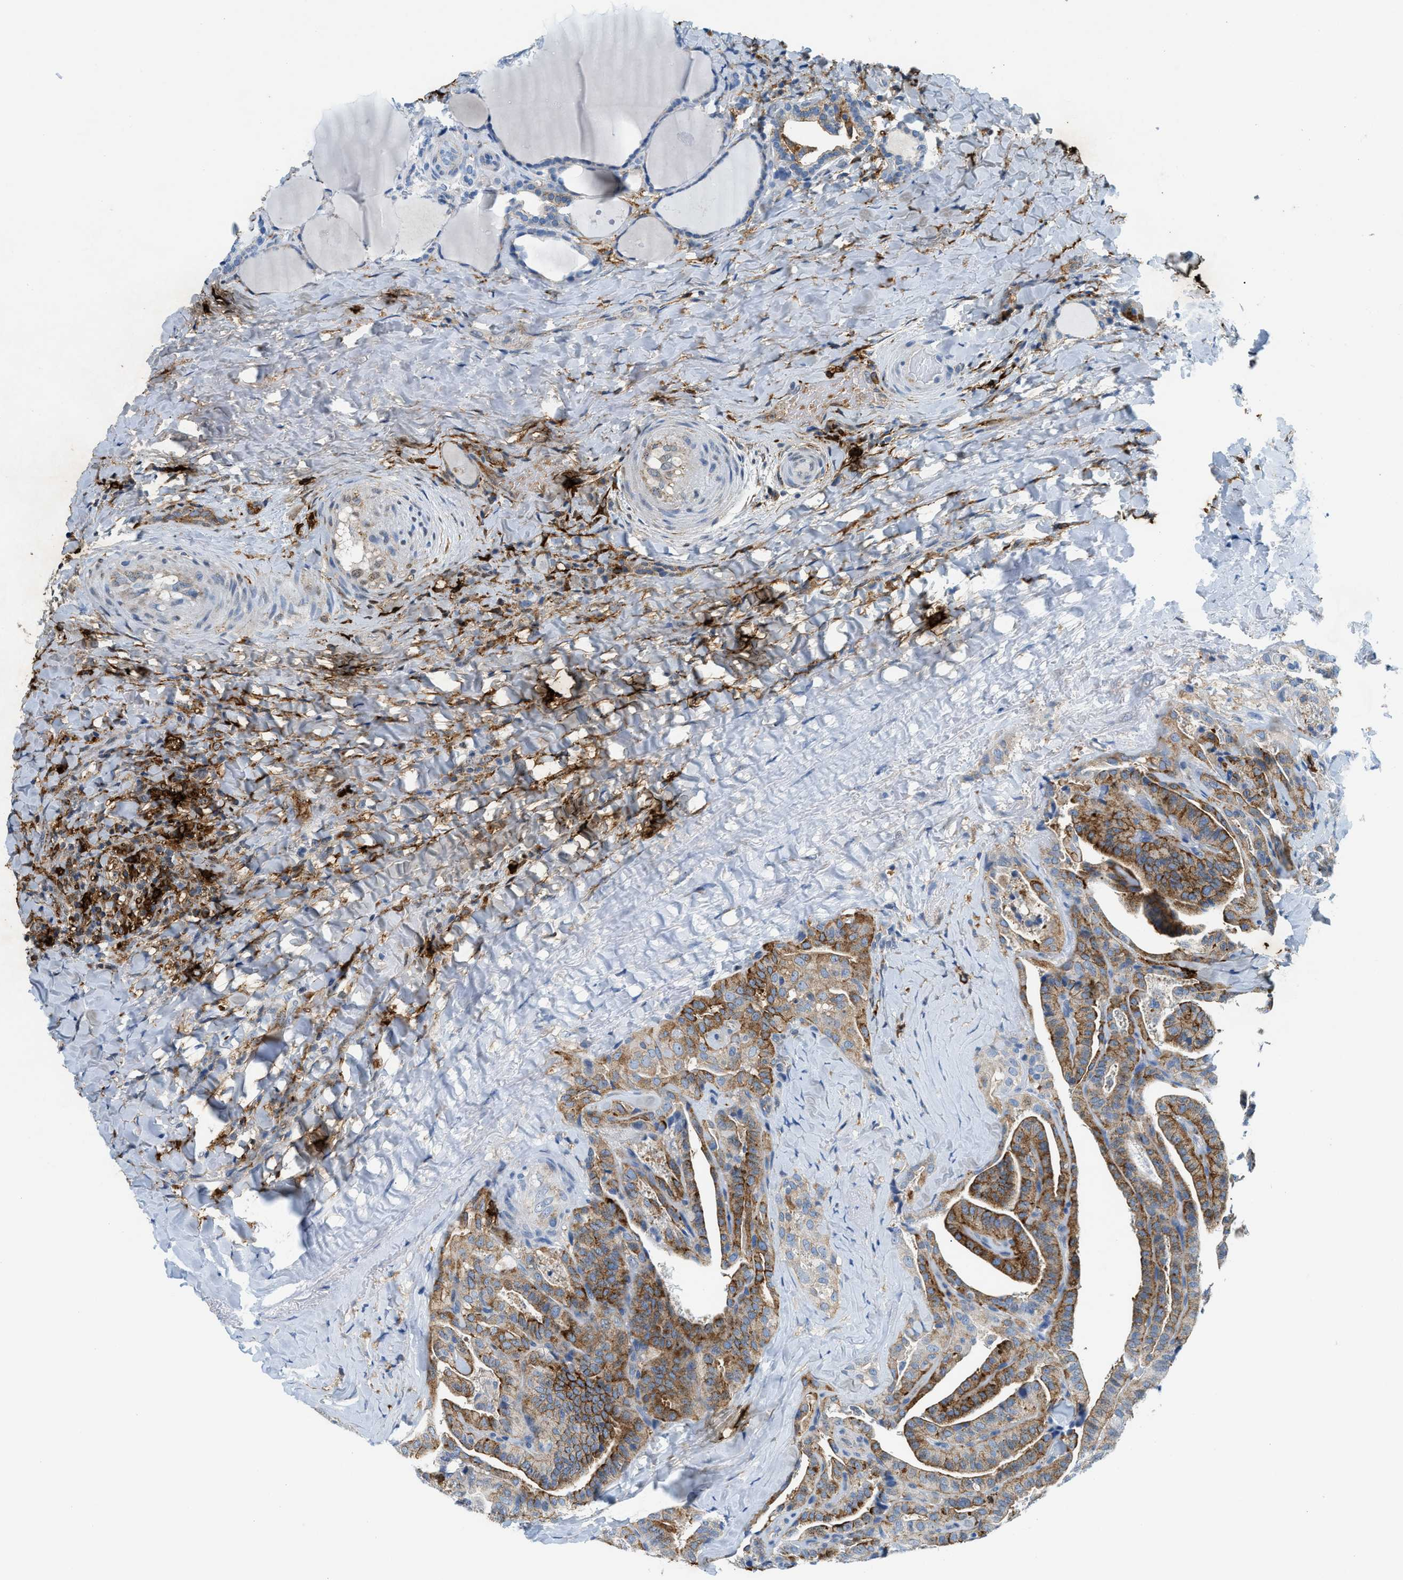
{"staining": {"intensity": "moderate", "quantity": ">75%", "location": "cytoplasmic/membranous"}, "tissue": "thyroid cancer", "cell_type": "Tumor cells", "image_type": "cancer", "snomed": [{"axis": "morphology", "description": "Papillary adenocarcinoma, NOS"}, {"axis": "topography", "description": "Thyroid gland"}], "caption": "Thyroid cancer (papillary adenocarcinoma) stained with a brown dye exhibits moderate cytoplasmic/membranous positive staining in approximately >75% of tumor cells.", "gene": "TPSAB1", "patient": {"sex": "male", "age": 77}}